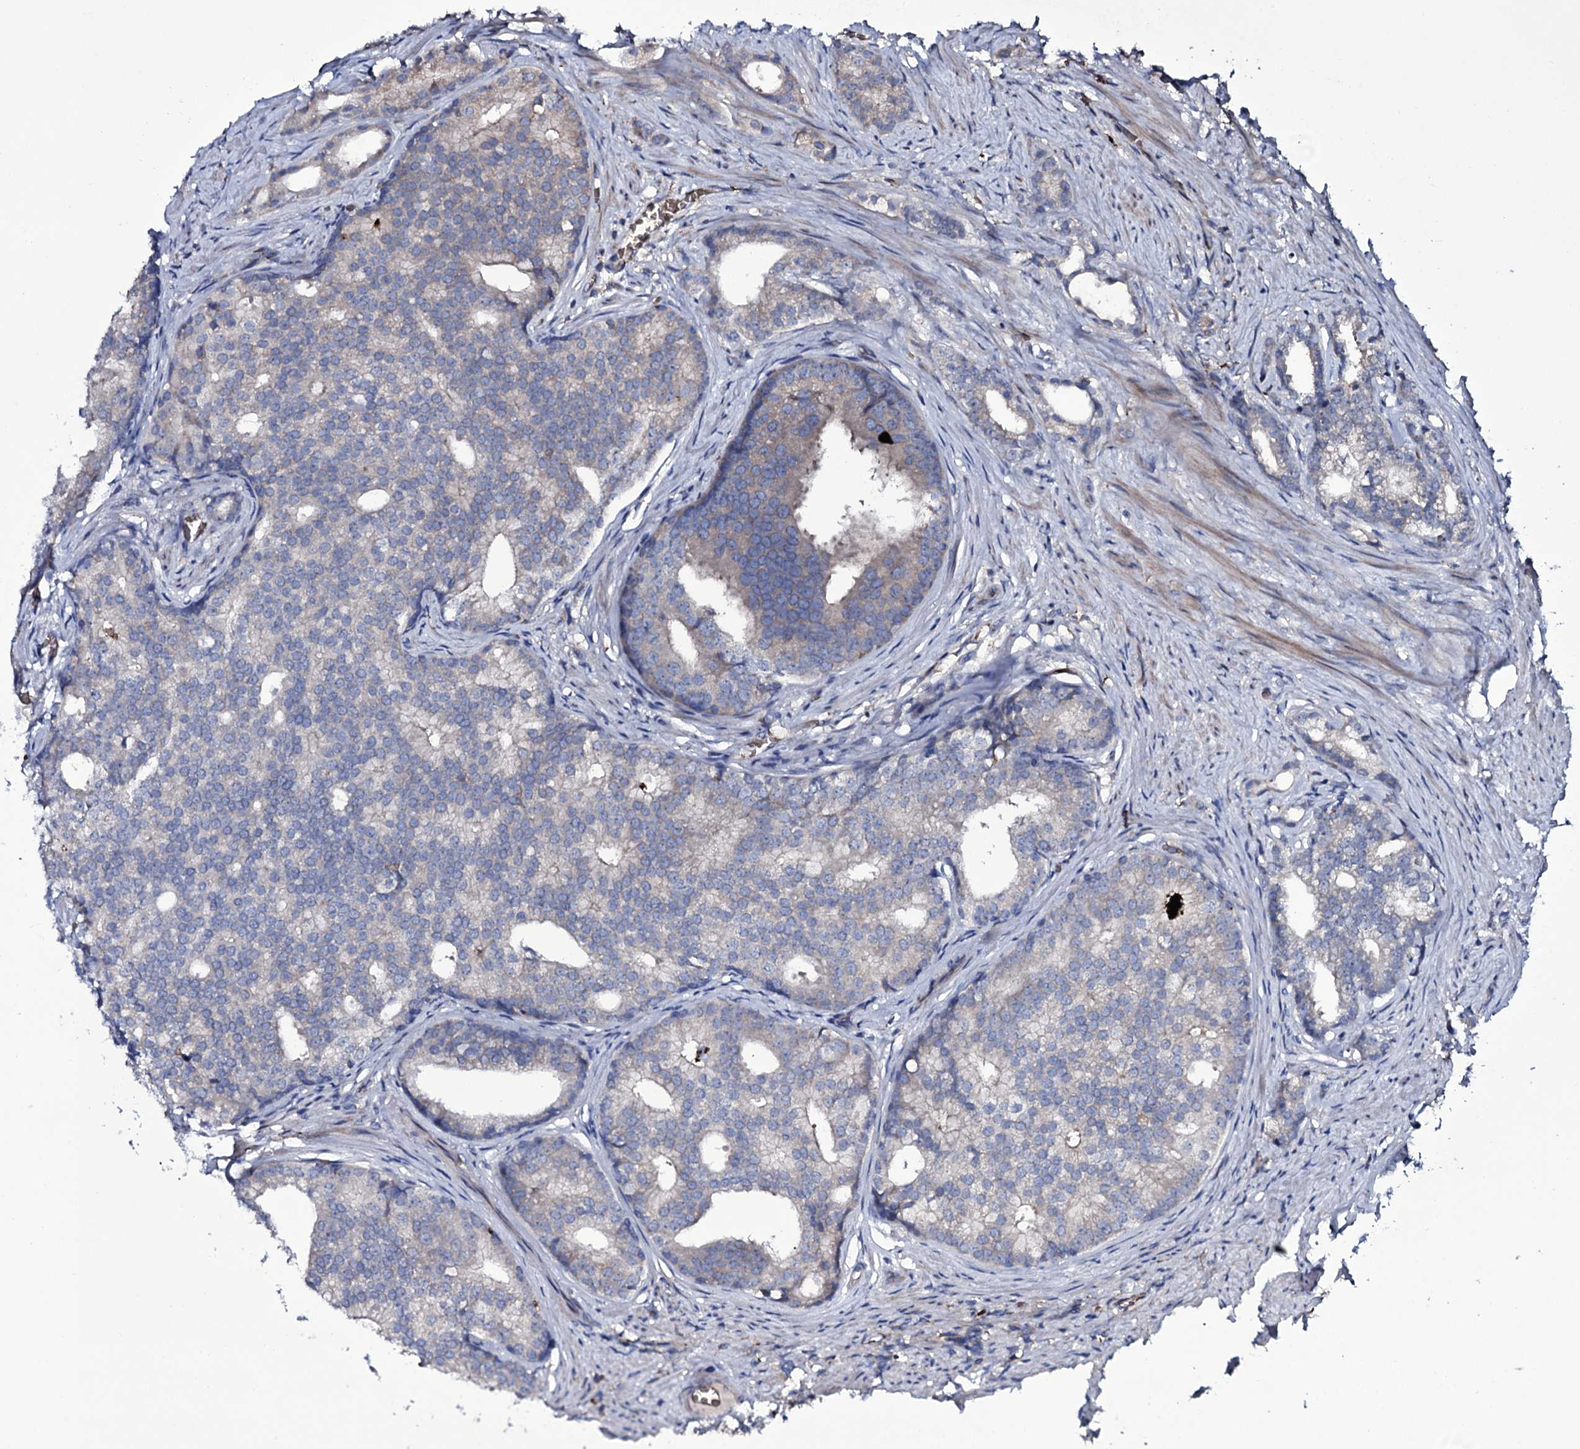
{"staining": {"intensity": "negative", "quantity": "none", "location": "none"}, "tissue": "prostate cancer", "cell_type": "Tumor cells", "image_type": "cancer", "snomed": [{"axis": "morphology", "description": "Adenocarcinoma, Low grade"}, {"axis": "topography", "description": "Prostate"}], "caption": "Tumor cells are negative for brown protein staining in prostate cancer.", "gene": "ZSWIM8", "patient": {"sex": "male", "age": 71}}